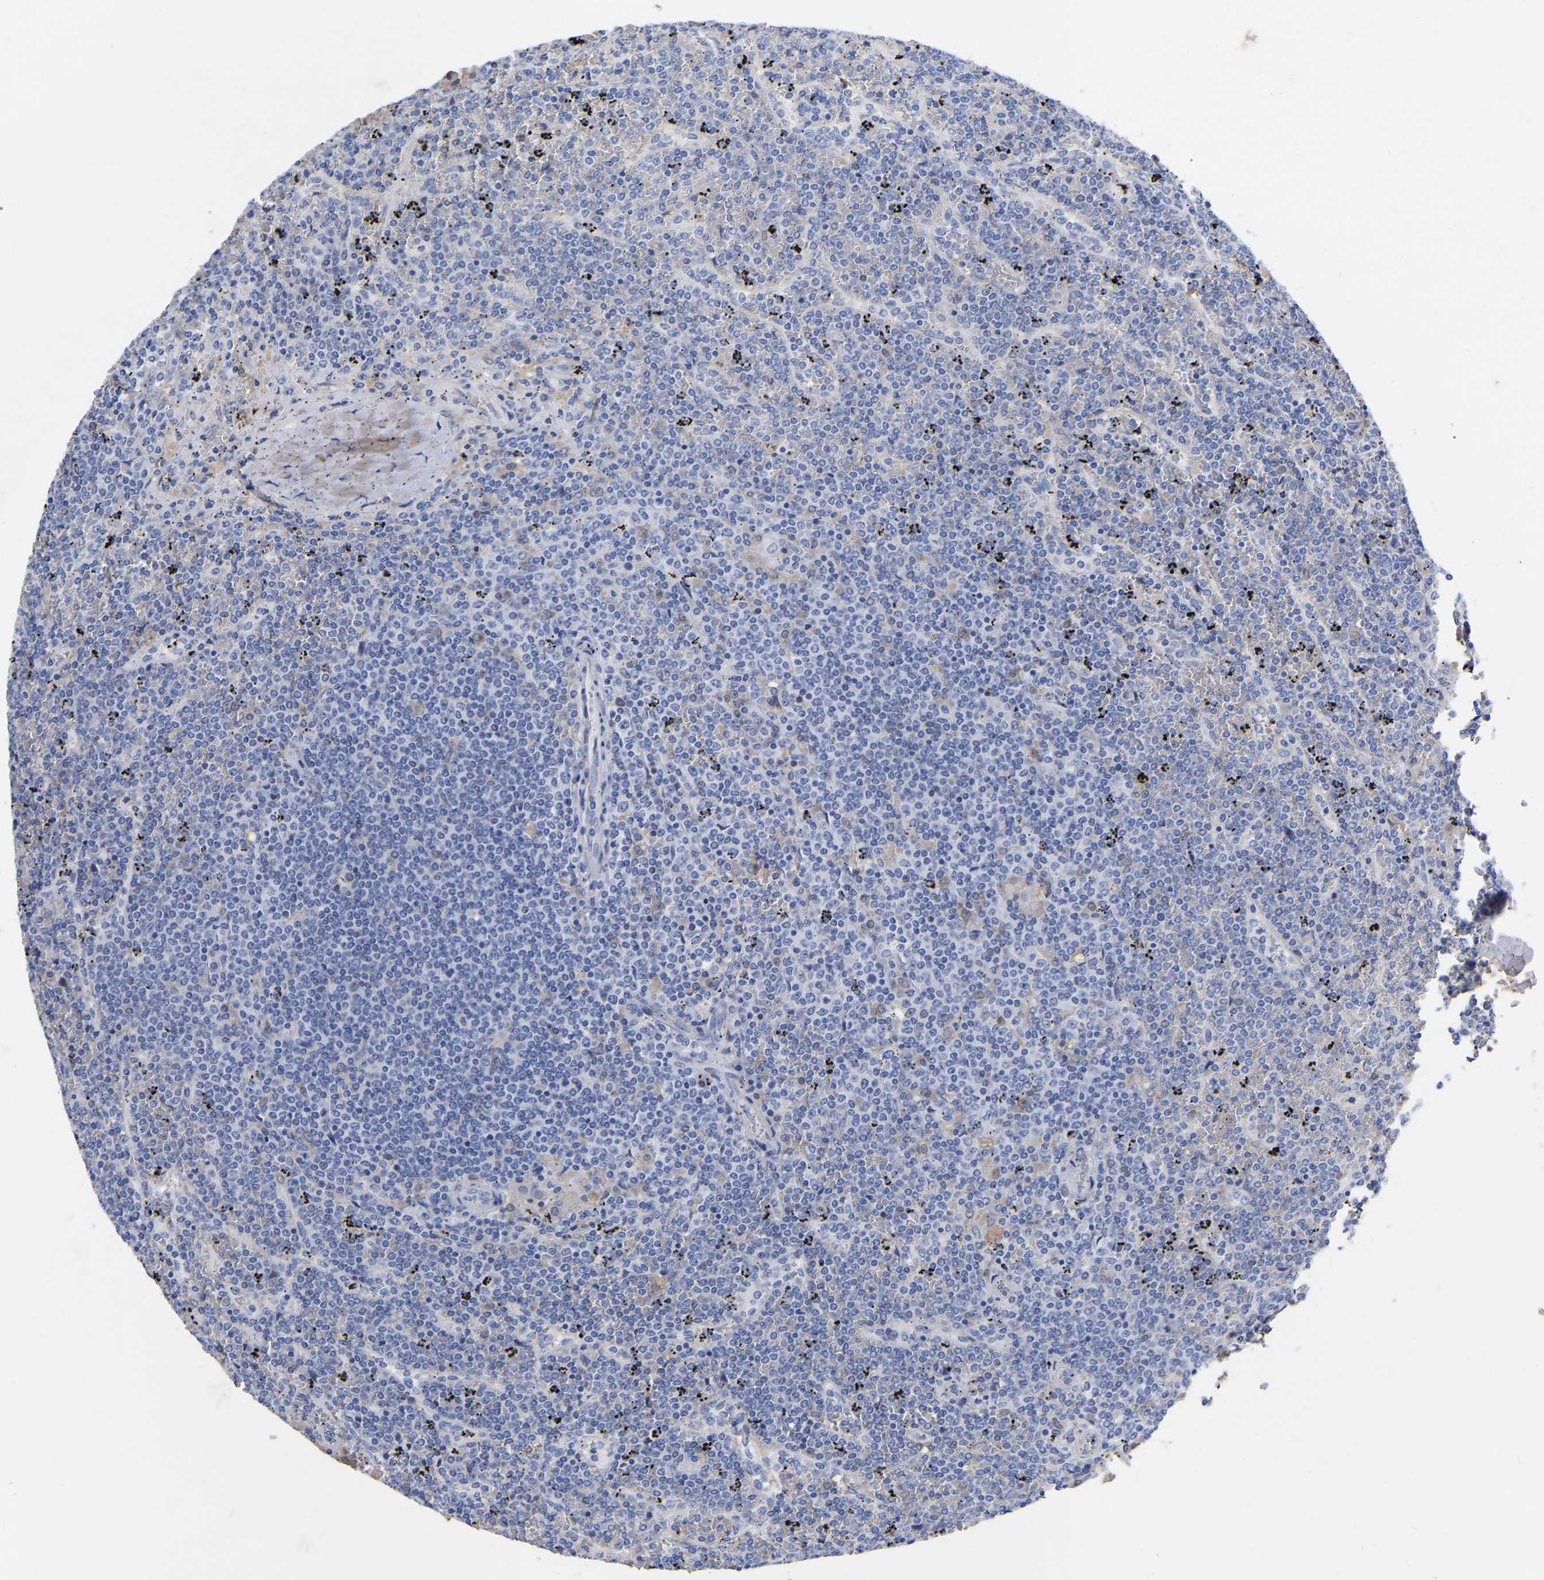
{"staining": {"intensity": "negative", "quantity": "none", "location": "none"}, "tissue": "lymphoma", "cell_type": "Tumor cells", "image_type": "cancer", "snomed": [{"axis": "morphology", "description": "Malignant lymphoma, non-Hodgkin's type, Low grade"}, {"axis": "topography", "description": "Spleen"}], "caption": "IHC histopathology image of lymphoma stained for a protein (brown), which demonstrates no positivity in tumor cells. Nuclei are stained in blue.", "gene": "GDF3", "patient": {"sex": "female", "age": 19}}